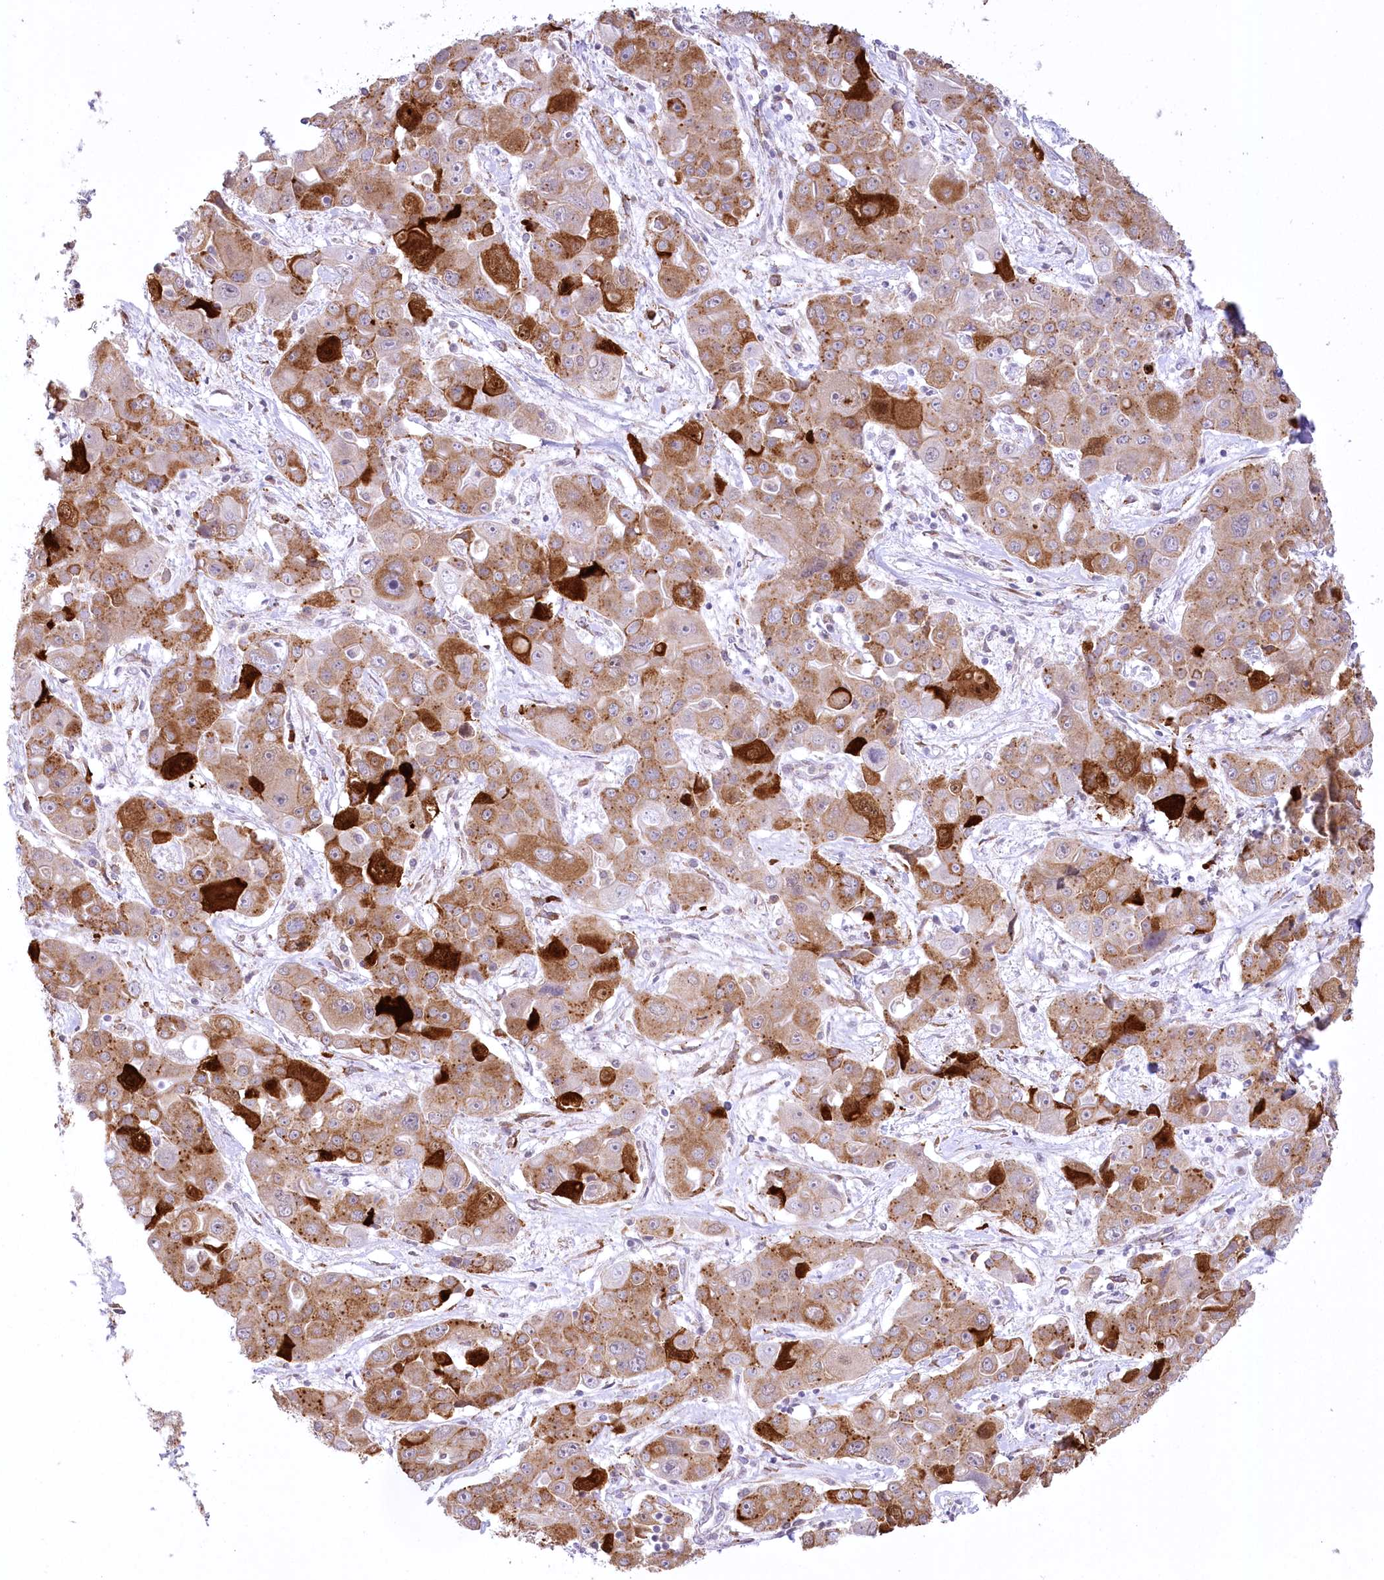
{"staining": {"intensity": "moderate", "quantity": ">75%", "location": "cytoplasmic/membranous"}, "tissue": "liver cancer", "cell_type": "Tumor cells", "image_type": "cancer", "snomed": [{"axis": "morphology", "description": "Cholangiocarcinoma"}, {"axis": "topography", "description": "Liver"}], "caption": "Immunohistochemistry (IHC) staining of liver cancer (cholangiocarcinoma), which reveals medium levels of moderate cytoplasmic/membranous staining in approximately >75% of tumor cells indicating moderate cytoplasmic/membranous protein expression. The staining was performed using DAB (brown) for protein detection and nuclei were counterstained in hematoxylin (blue).", "gene": "NCKAP5", "patient": {"sex": "male", "age": 67}}